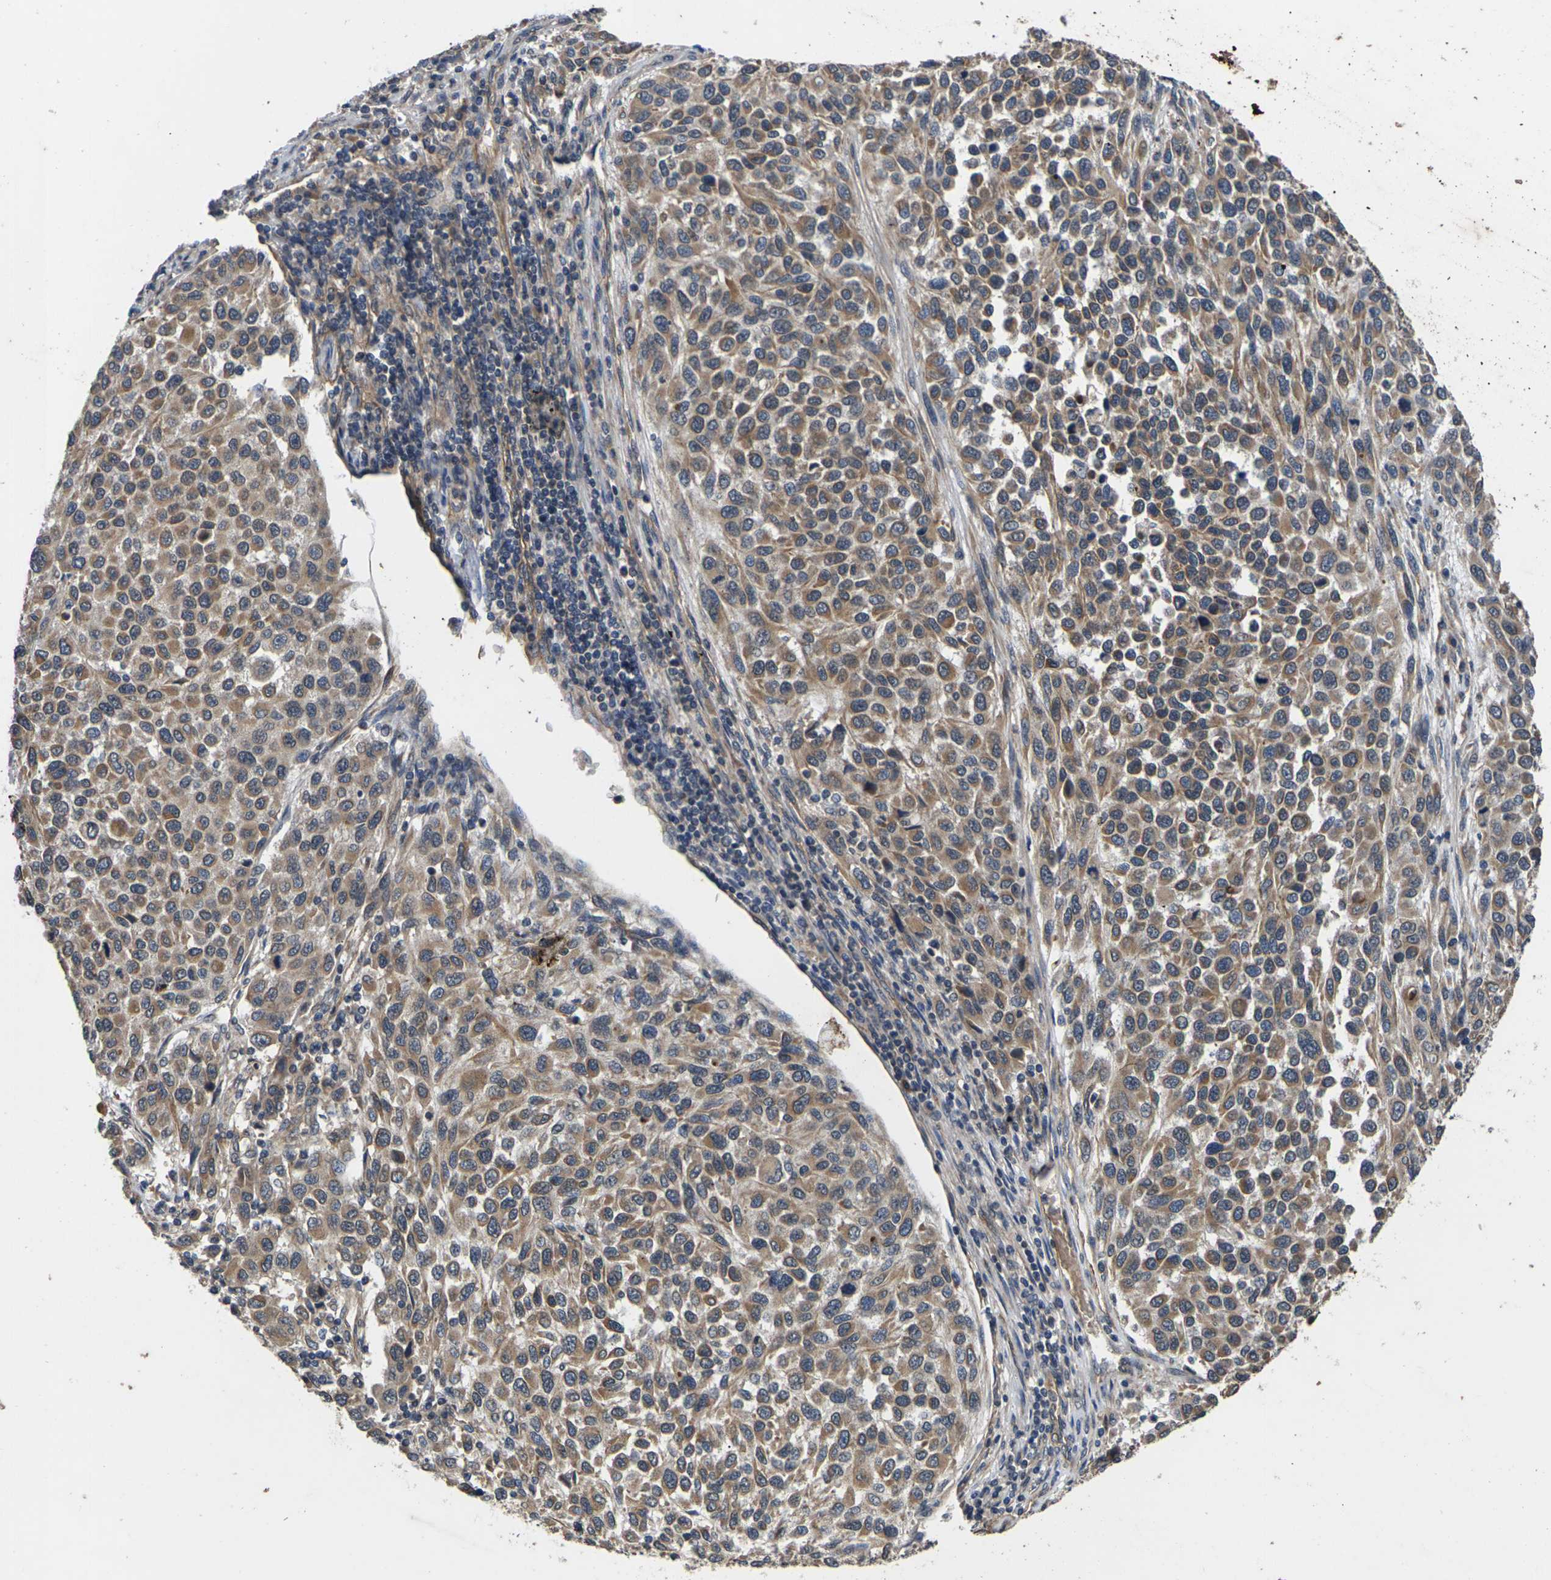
{"staining": {"intensity": "moderate", "quantity": ">75%", "location": "cytoplasmic/membranous"}, "tissue": "melanoma", "cell_type": "Tumor cells", "image_type": "cancer", "snomed": [{"axis": "morphology", "description": "Malignant melanoma, Metastatic site"}, {"axis": "topography", "description": "Lymph node"}], "caption": "An IHC histopathology image of neoplastic tissue is shown. Protein staining in brown highlights moderate cytoplasmic/membranous positivity in melanoma within tumor cells.", "gene": "DKK2", "patient": {"sex": "male", "age": 61}}